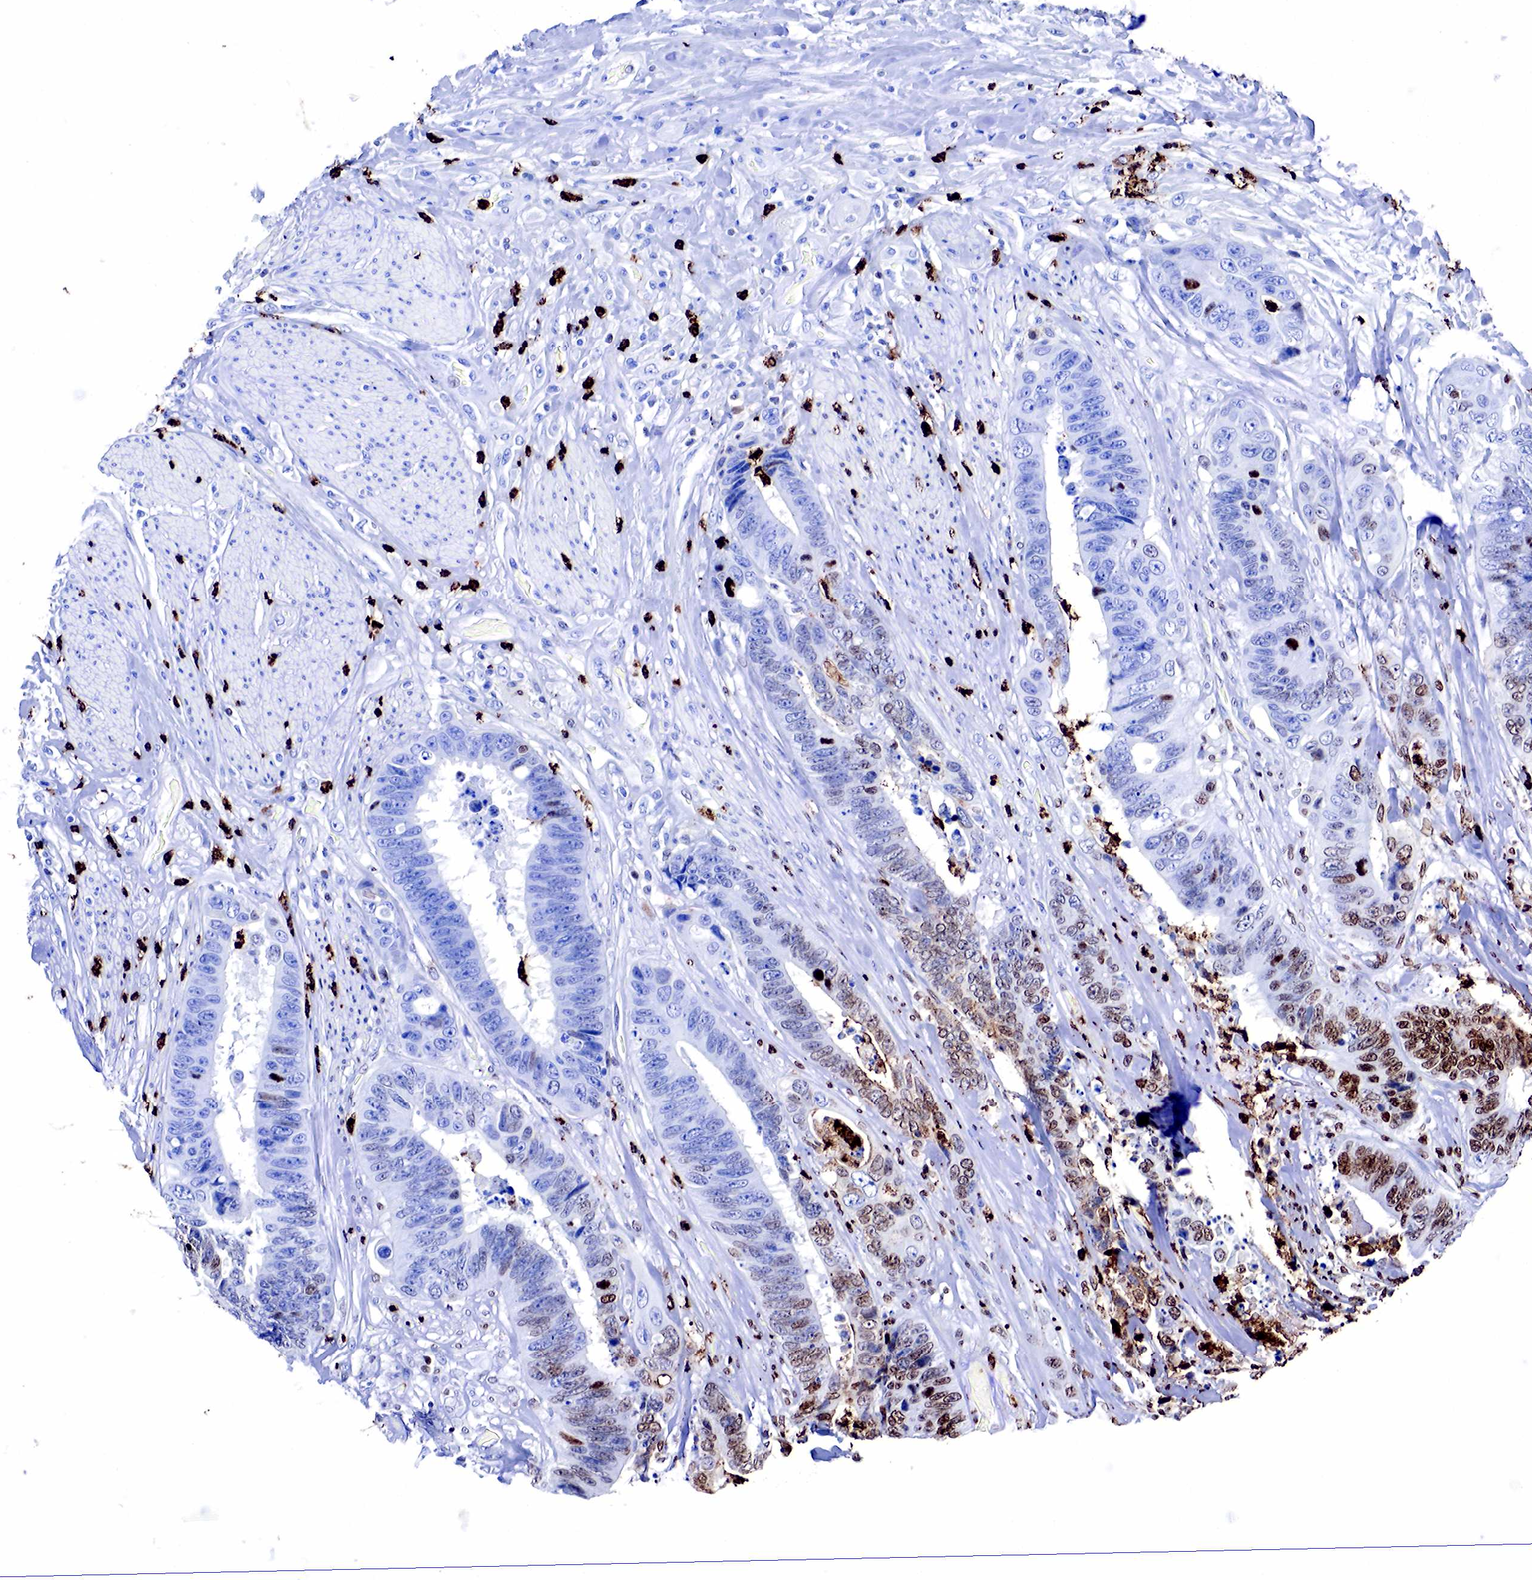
{"staining": {"intensity": "moderate", "quantity": "<25%", "location": "cytoplasmic/membranous,nuclear"}, "tissue": "colorectal cancer", "cell_type": "Tumor cells", "image_type": "cancer", "snomed": [{"axis": "morphology", "description": "Adenocarcinoma, NOS"}, {"axis": "topography", "description": "Rectum"}], "caption": "Tumor cells exhibit low levels of moderate cytoplasmic/membranous and nuclear positivity in about <25% of cells in human colorectal cancer.", "gene": "FUT4", "patient": {"sex": "female", "age": 65}}